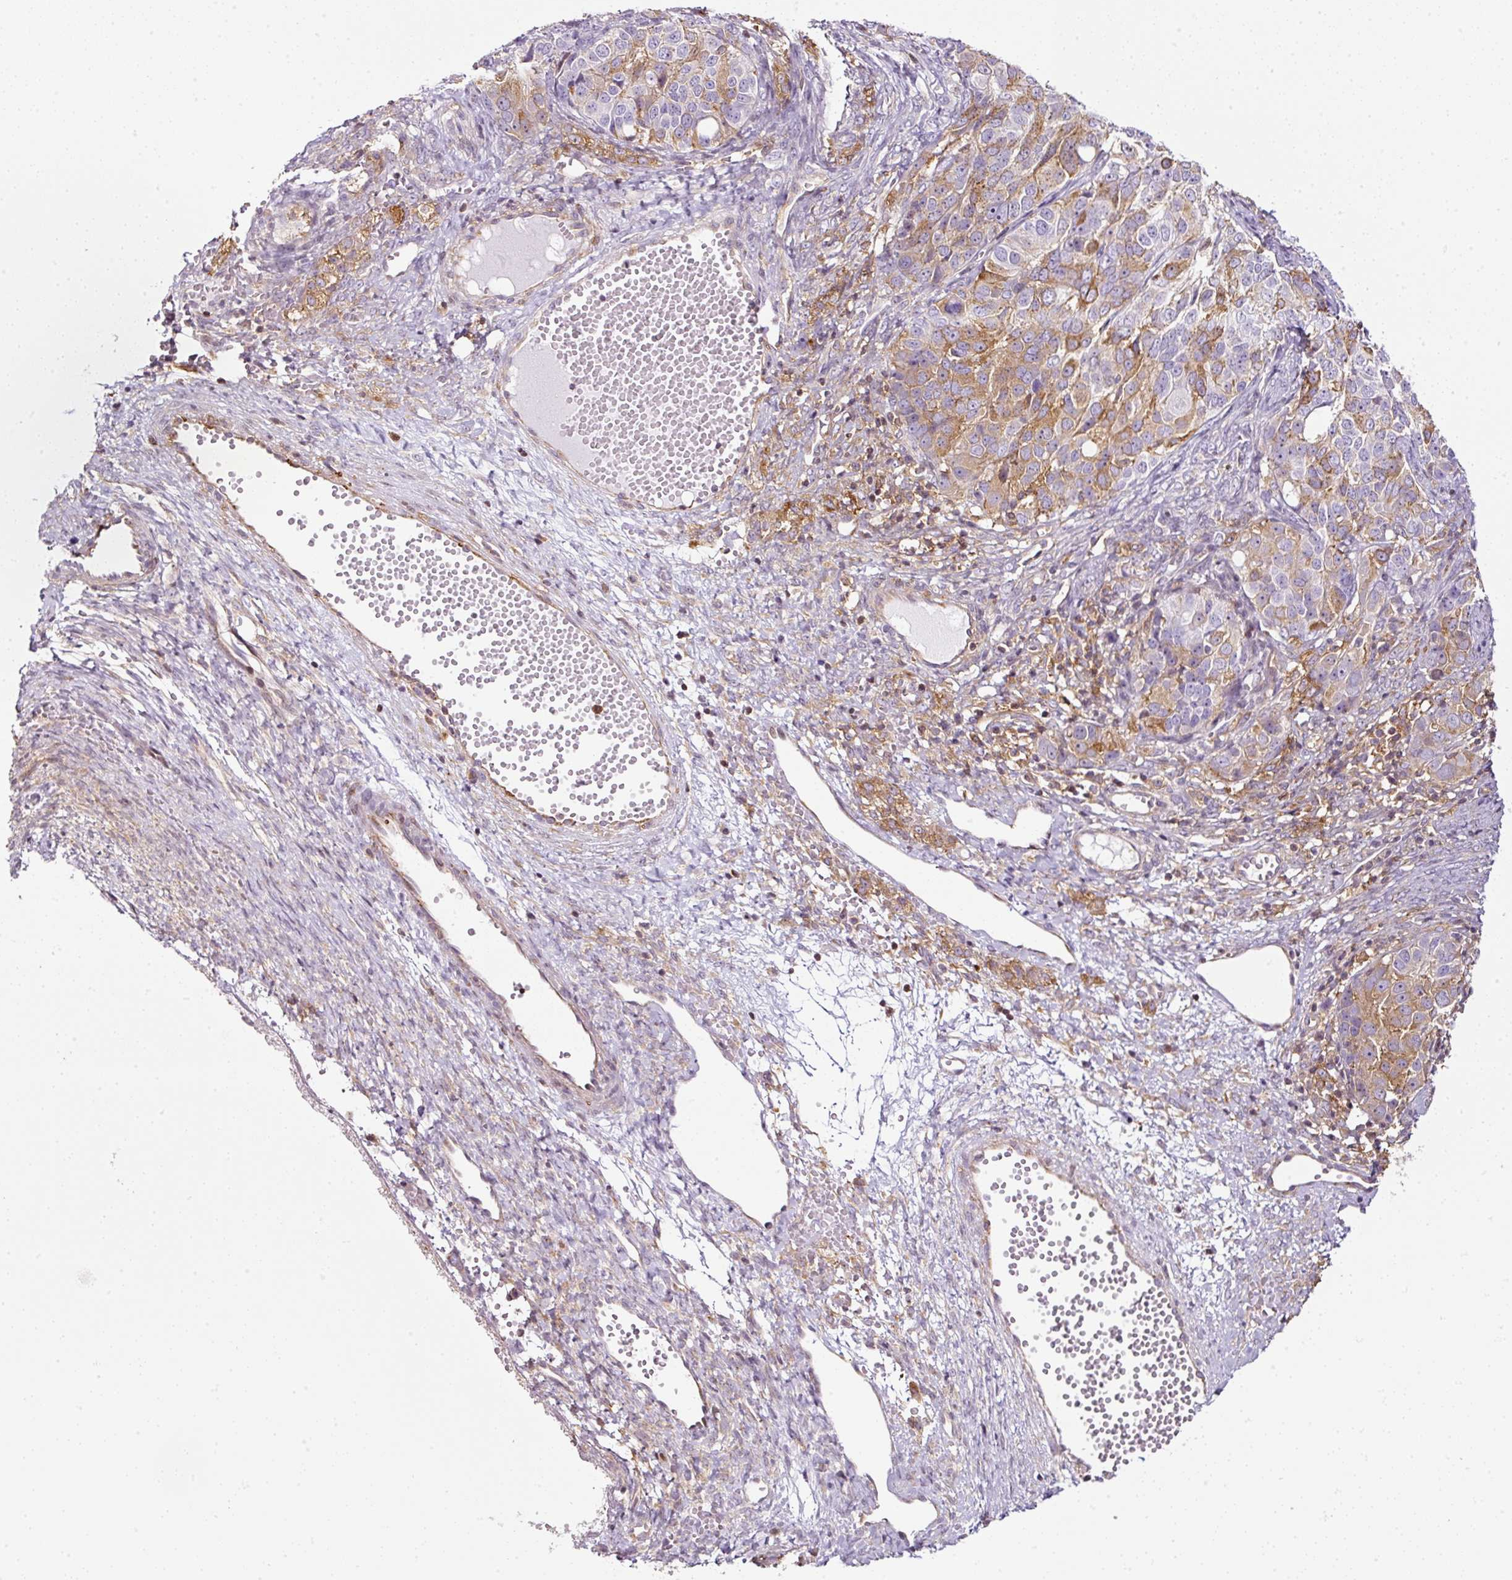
{"staining": {"intensity": "moderate", "quantity": "25%-75%", "location": "cytoplasmic/membranous"}, "tissue": "ovarian cancer", "cell_type": "Tumor cells", "image_type": "cancer", "snomed": [{"axis": "morphology", "description": "Carcinoma, endometroid"}, {"axis": "topography", "description": "Ovary"}], "caption": "High-power microscopy captured an IHC micrograph of ovarian cancer (endometroid carcinoma), revealing moderate cytoplasmic/membranous positivity in about 25%-75% of tumor cells.", "gene": "SCNM1", "patient": {"sex": "female", "age": 51}}